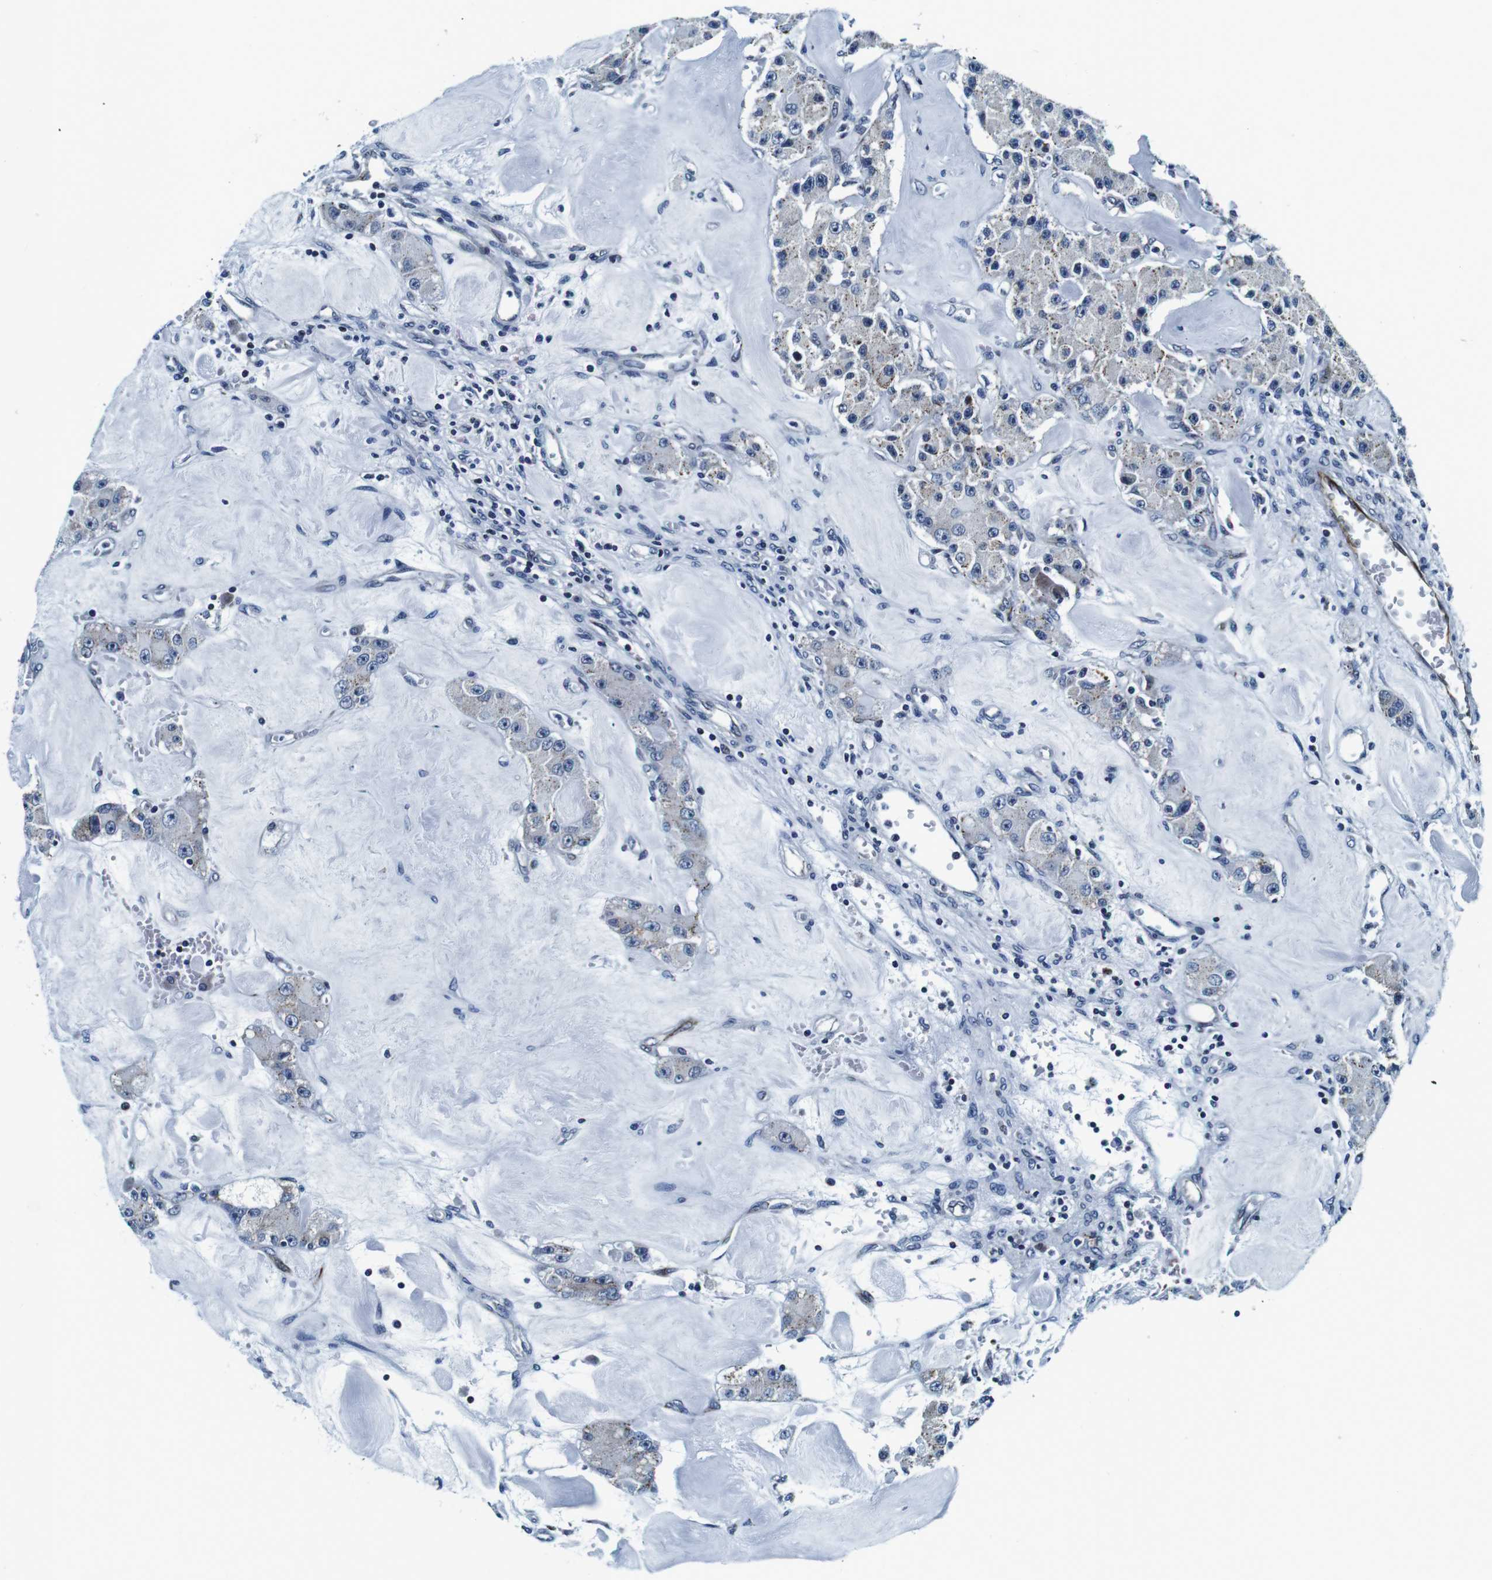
{"staining": {"intensity": "moderate", "quantity": "<25%", "location": "cytoplasmic/membranous"}, "tissue": "carcinoid", "cell_type": "Tumor cells", "image_type": "cancer", "snomed": [{"axis": "morphology", "description": "Carcinoid, malignant, NOS"}, {"axis": "topography", "description": "Pancreas"}], "caption": "There is low levels of moderate cytoplasmic/membranous staining in tumor cells of carcinoid (malignant), as demonstrated by immunohistochemical staining (brown color).", "gene": "FAR2", "patient": {"sex": "male", "age": 41}}